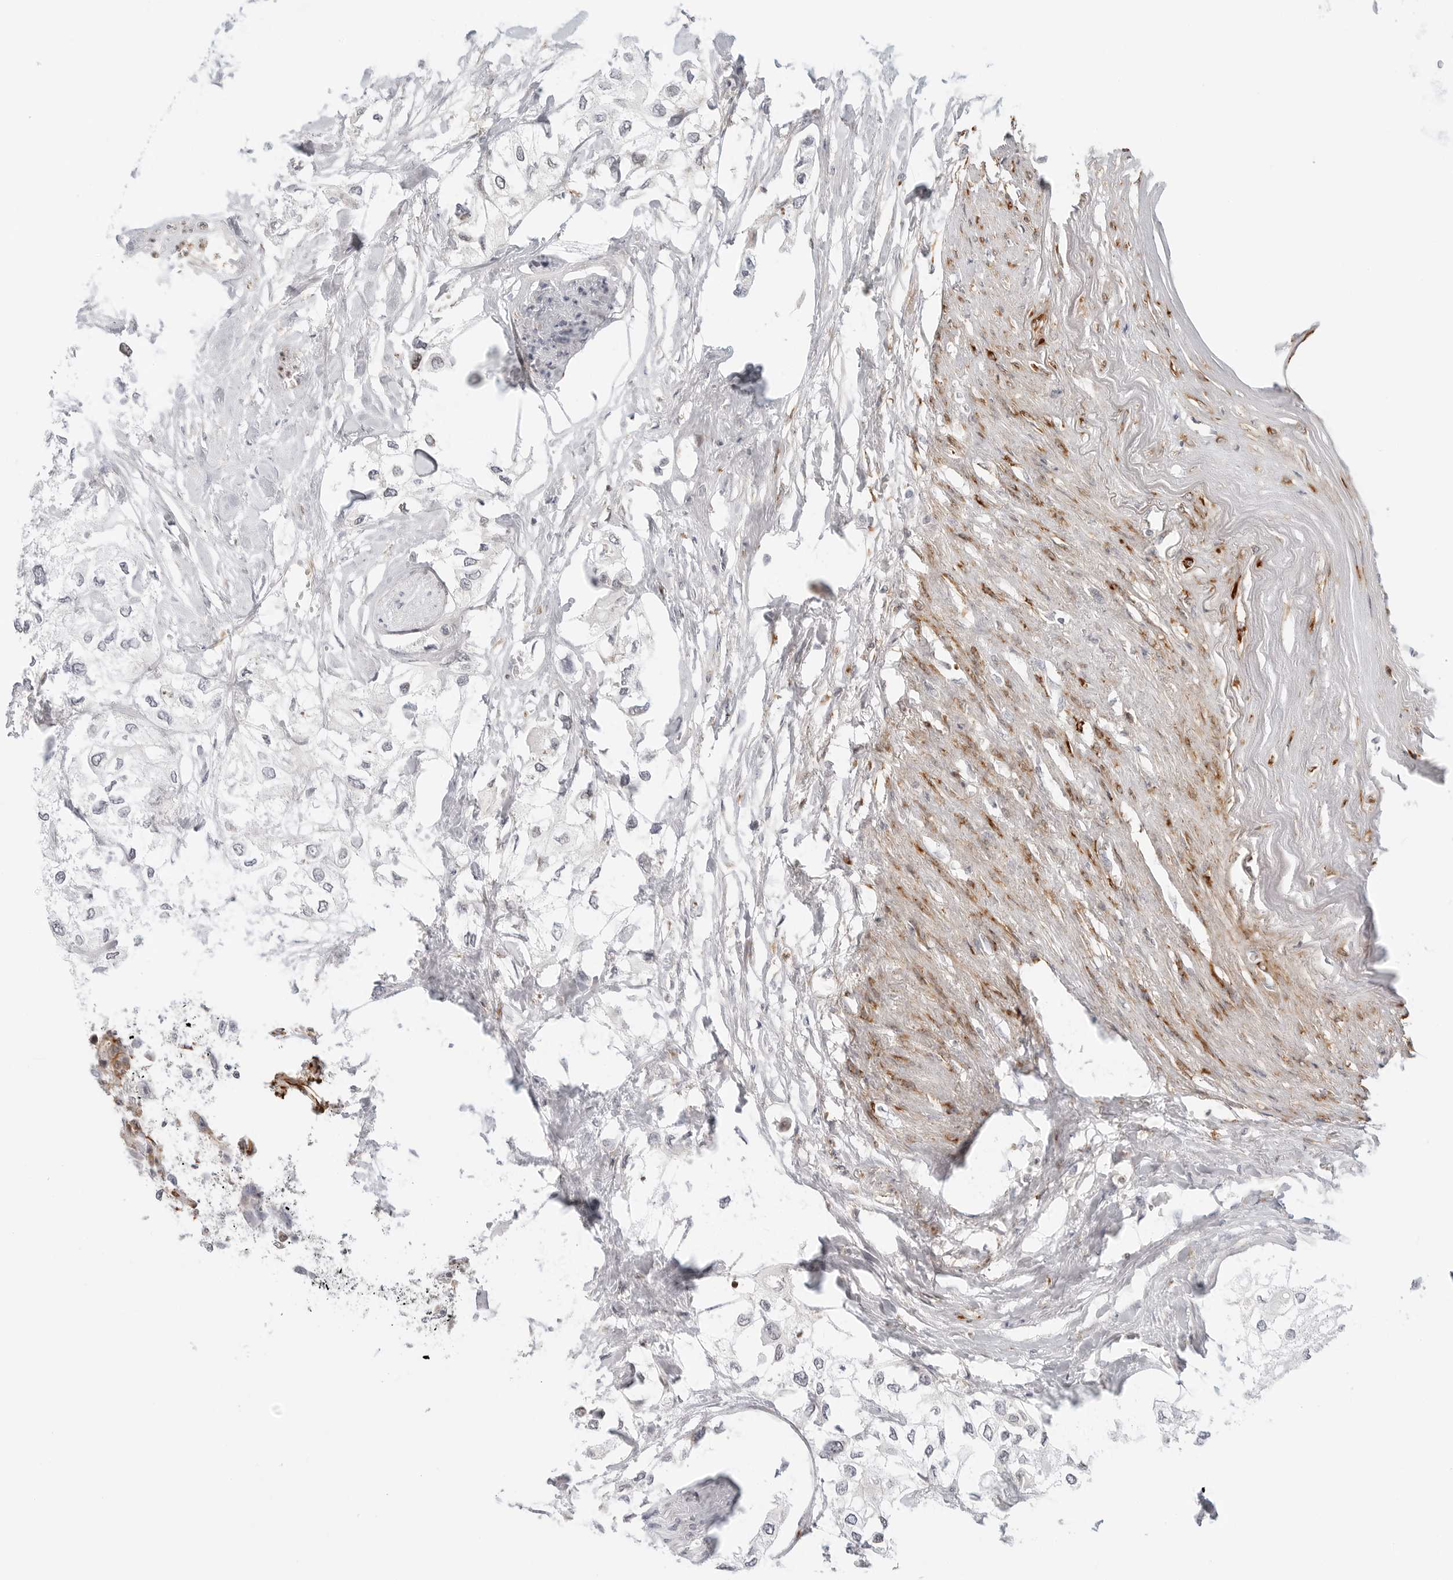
{"staining": {"intensity": "negative", "quantity": "none", "location": "none"}, "tissue": "urothelial cancer", "cell_type": "Tumor cells", "image_type": "cancer", "snomed": [{"axis": "morphology", "description": "Urothelial carcinoma, High grade"}, {"axis": "topography", "description": "Urinary bladder"}], "caption": "Tumor cells show no significant expression in urothelial carcinoma (high-grade). (DAB immunohistochemistry (IHC), high magnification).", "gene": "C1QTNF1", "patient": {"sex": "male", "age": 64}}